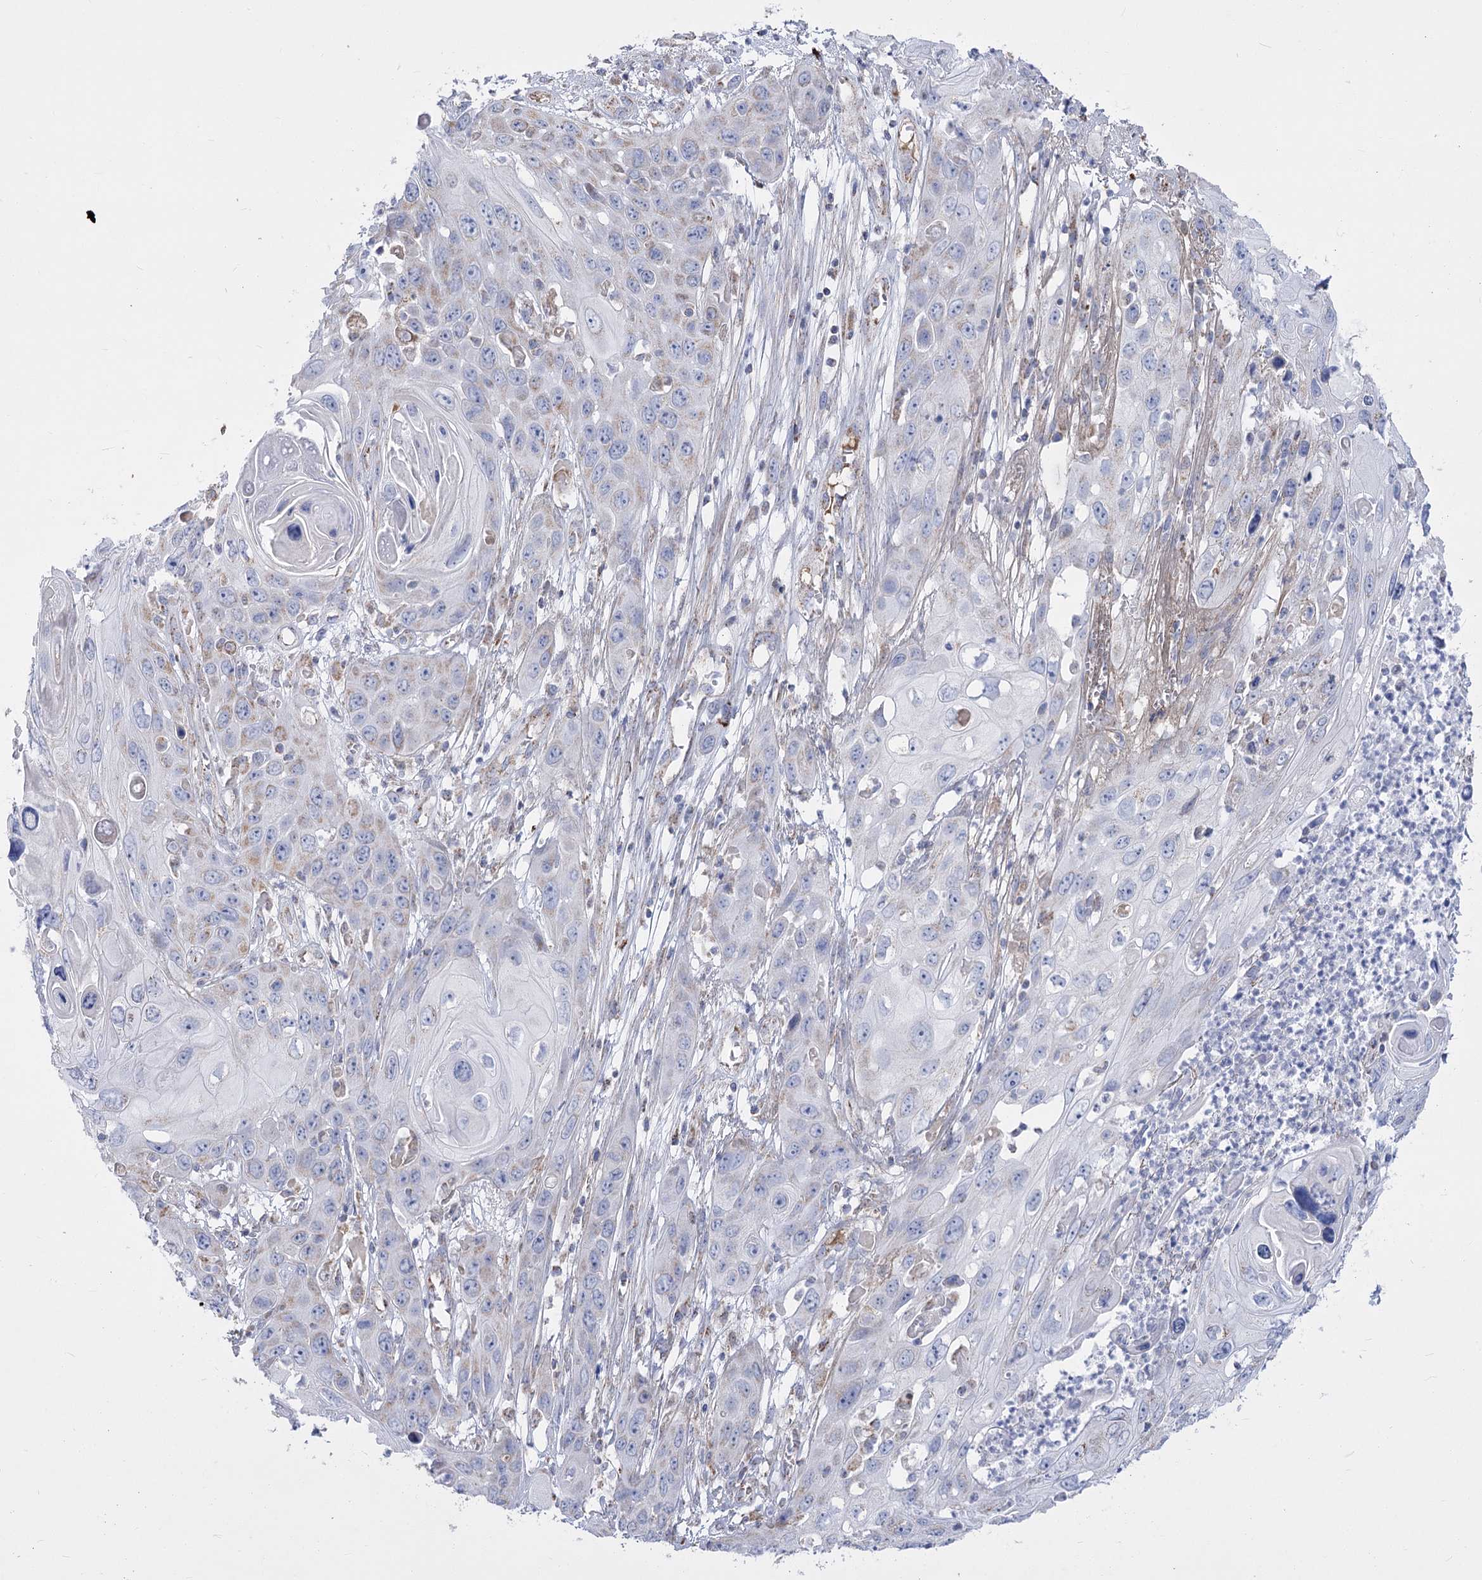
{"staining": {"intensity": "negative", "quantity": "none", "location": "none"}, "tissue": "skin cancer", "cell_type": "Tumor cells", "image_type": "cancer", "snomed": [{"axis": "morphology", "description": "Squamous cell carcinoma, NOS"}, {"axis": "topography", "description": "Skin"}], "caption": "Skin cancer (squamous cell carcinoma) was stained to show a protein in brown. There is no significant positivity in tumor cells. (DAB IHC with hematoxylin counter stain).", "gene": "PDHB", "patient": {"sex": "male", "age": 55}}